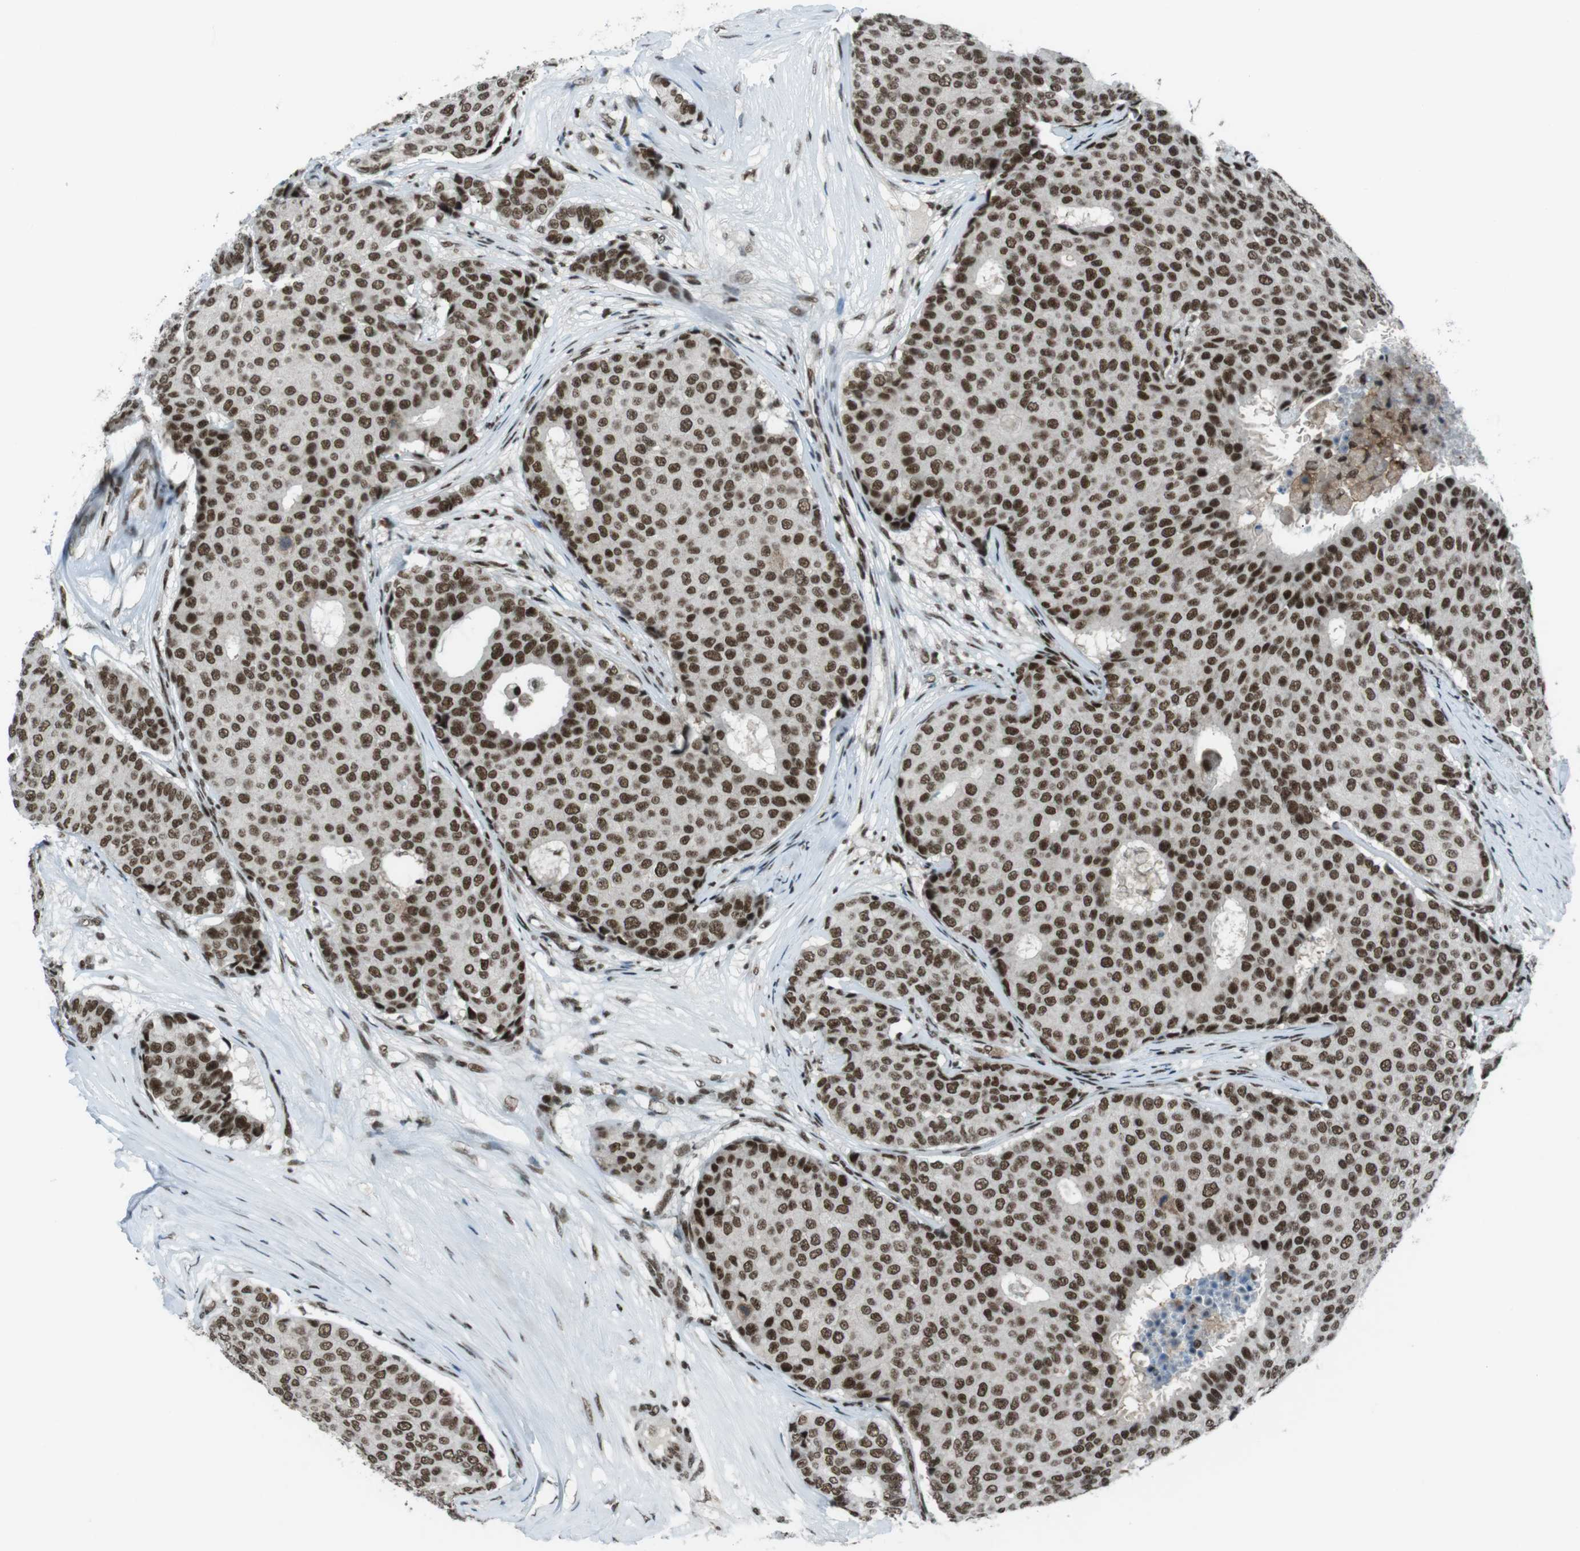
{"staining": {"intensity": "strong", "quantity": ">75%", "location": "nuclear"}, "tissue": "breast cancer", "cell_type": "Tumor cells", "image_type": "cancer", "snomed": [{"axis": "morphology", "description": "Duct carcinoma"}, {"axis": "topography", "description": "Breast"}], "caption": "Human breast cancer stained for a protein (brown) displays strong nuclear positive staining in about >75% of tumor cells.", "gene": "TAF1", "patient": {"sex": "female", "age": 75}}